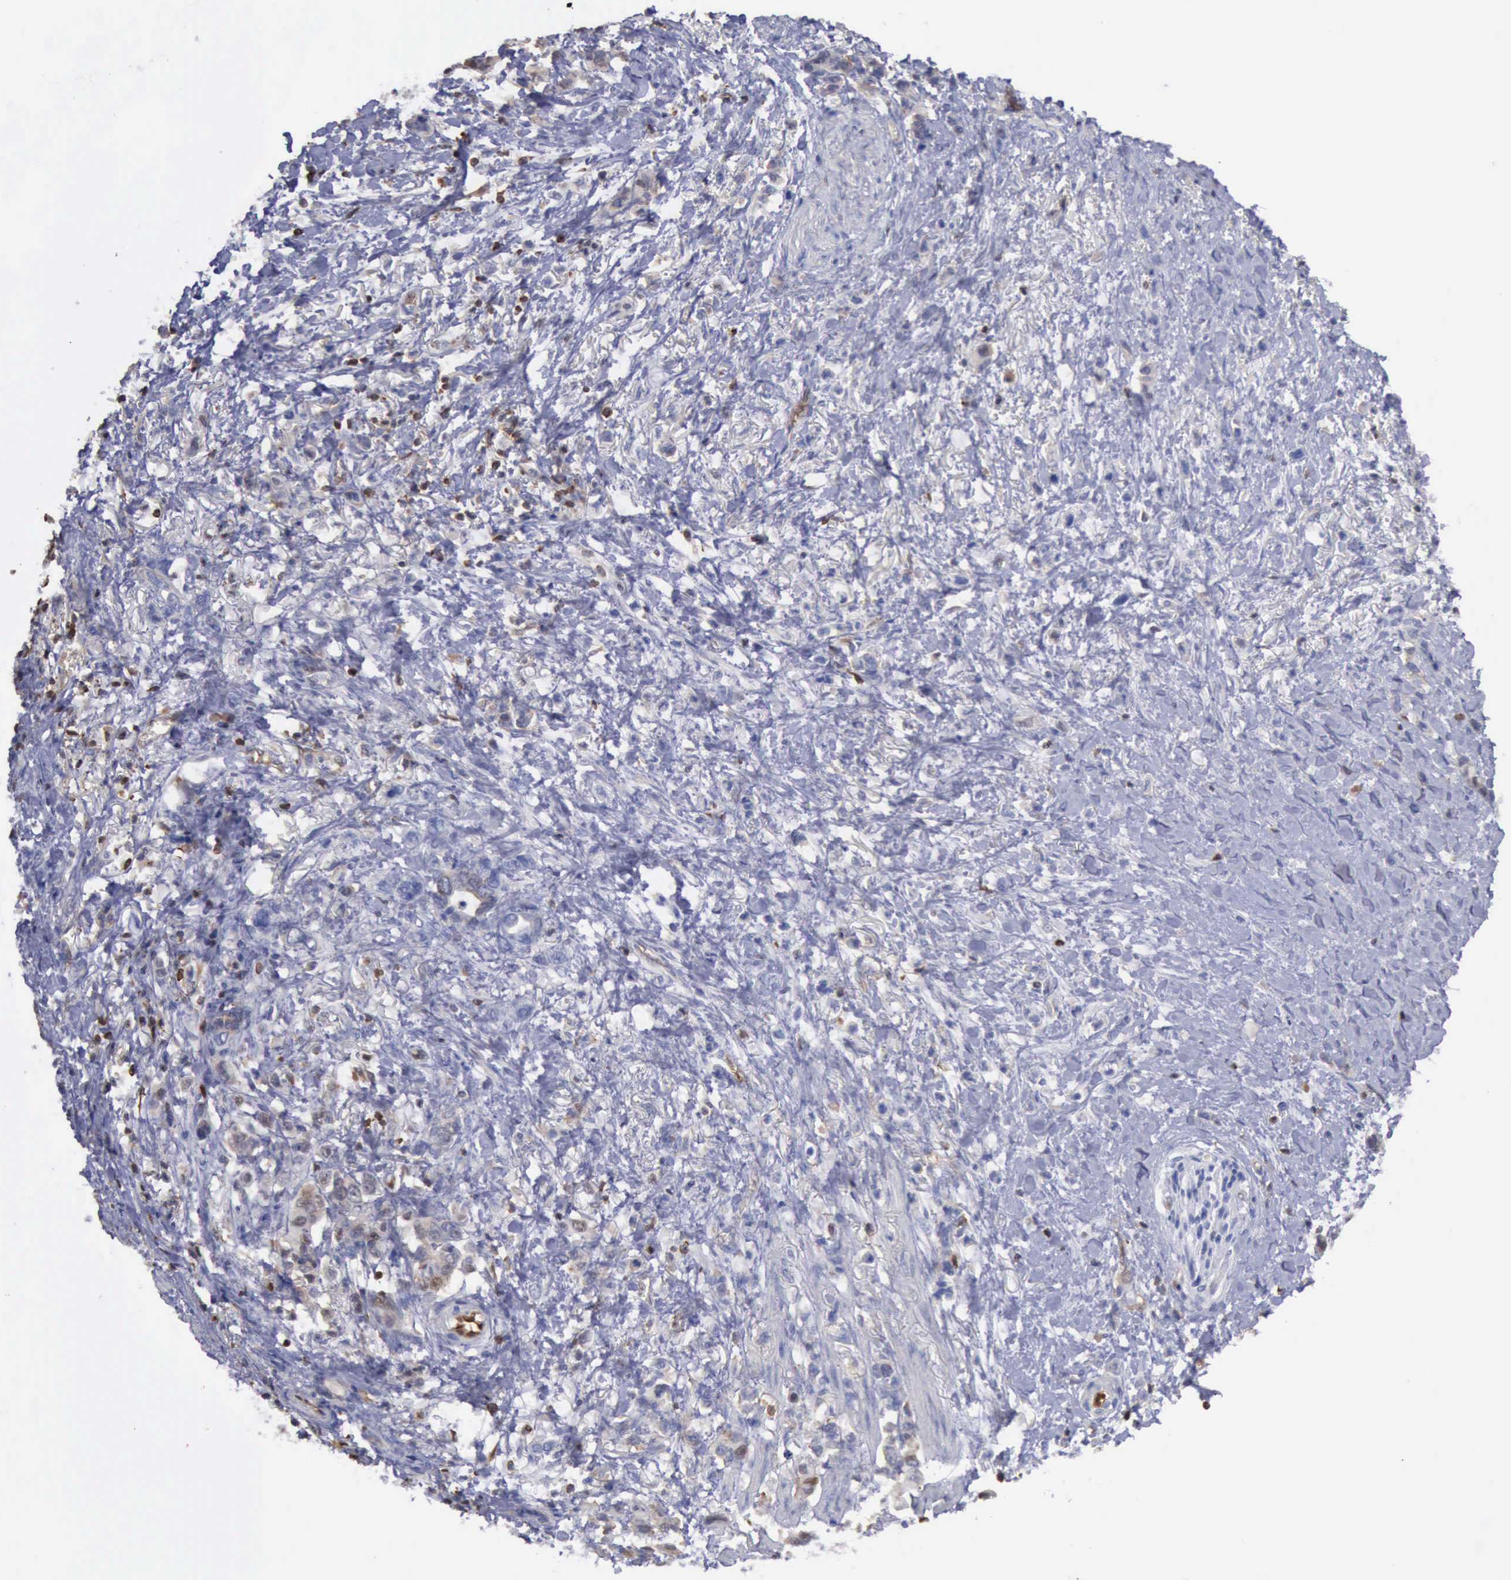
{"staining": {"intensity": "negative", "quantity": "none", "location": "none"}, "tissue": "stomach cancer", "cell_type": "Tumor cells", "image_type": "cancer", "snomed": [{"axis": "morphology", "description": "Adenocarcinoma, NOS"}, {"axis": "topography", "description": "Stomach"}], "caption": "Immunohistochemical staining of human adenocarcinoma (stomach) demonstrates no significant expression in tumor cells. Brightfield microscopy of immunohistochemistry stained with DAB (brown) and hematoxylin (blue), captured at high magnification.", "gene": "PDCD4", "patient": {"sex": "male", "age": 78}}